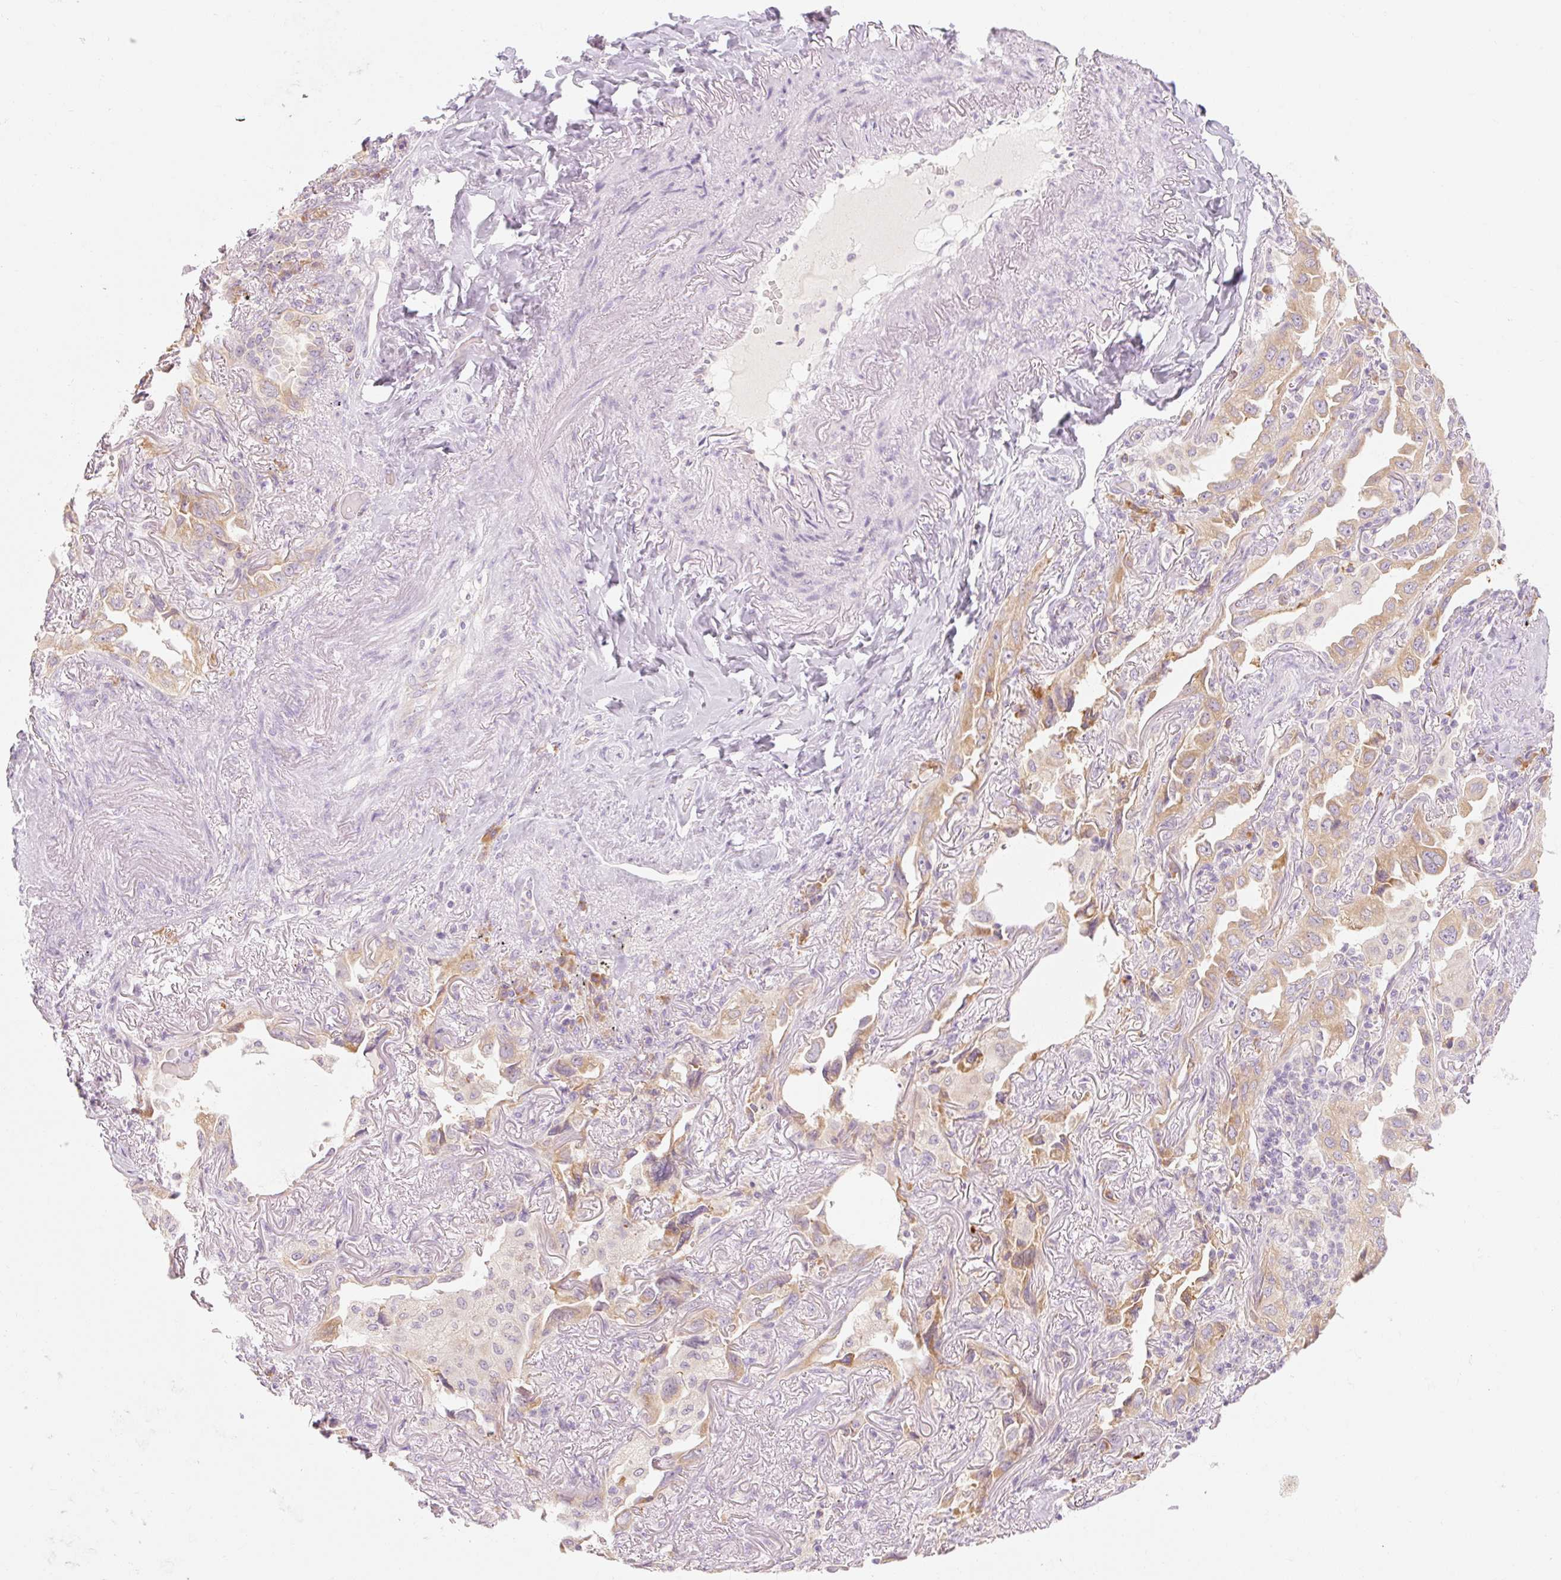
{"staining": {"intensity": "weak", "quantity": ">75%", "location": "cytoplasmic/membranous"}, "tissue": "lung cancer", "cell_type": "Tumor cells", "image_type": "cancer", "snomed": [{"axis": "morphology", "description": "Adenocarcinoma, NOS"}, {"axis": "topography", "description": "Lung"}], "caption": "This micrograph demonstrates lung adenocarcinoma stained with IHC to label a protein in brown. The cytoplasmic/membranous of tumor cells show weak positivity for the protein. Nuclei are counter-stained blue.", "gene": "MYO1D", "patient": {"sex": "female", "age": 69}}